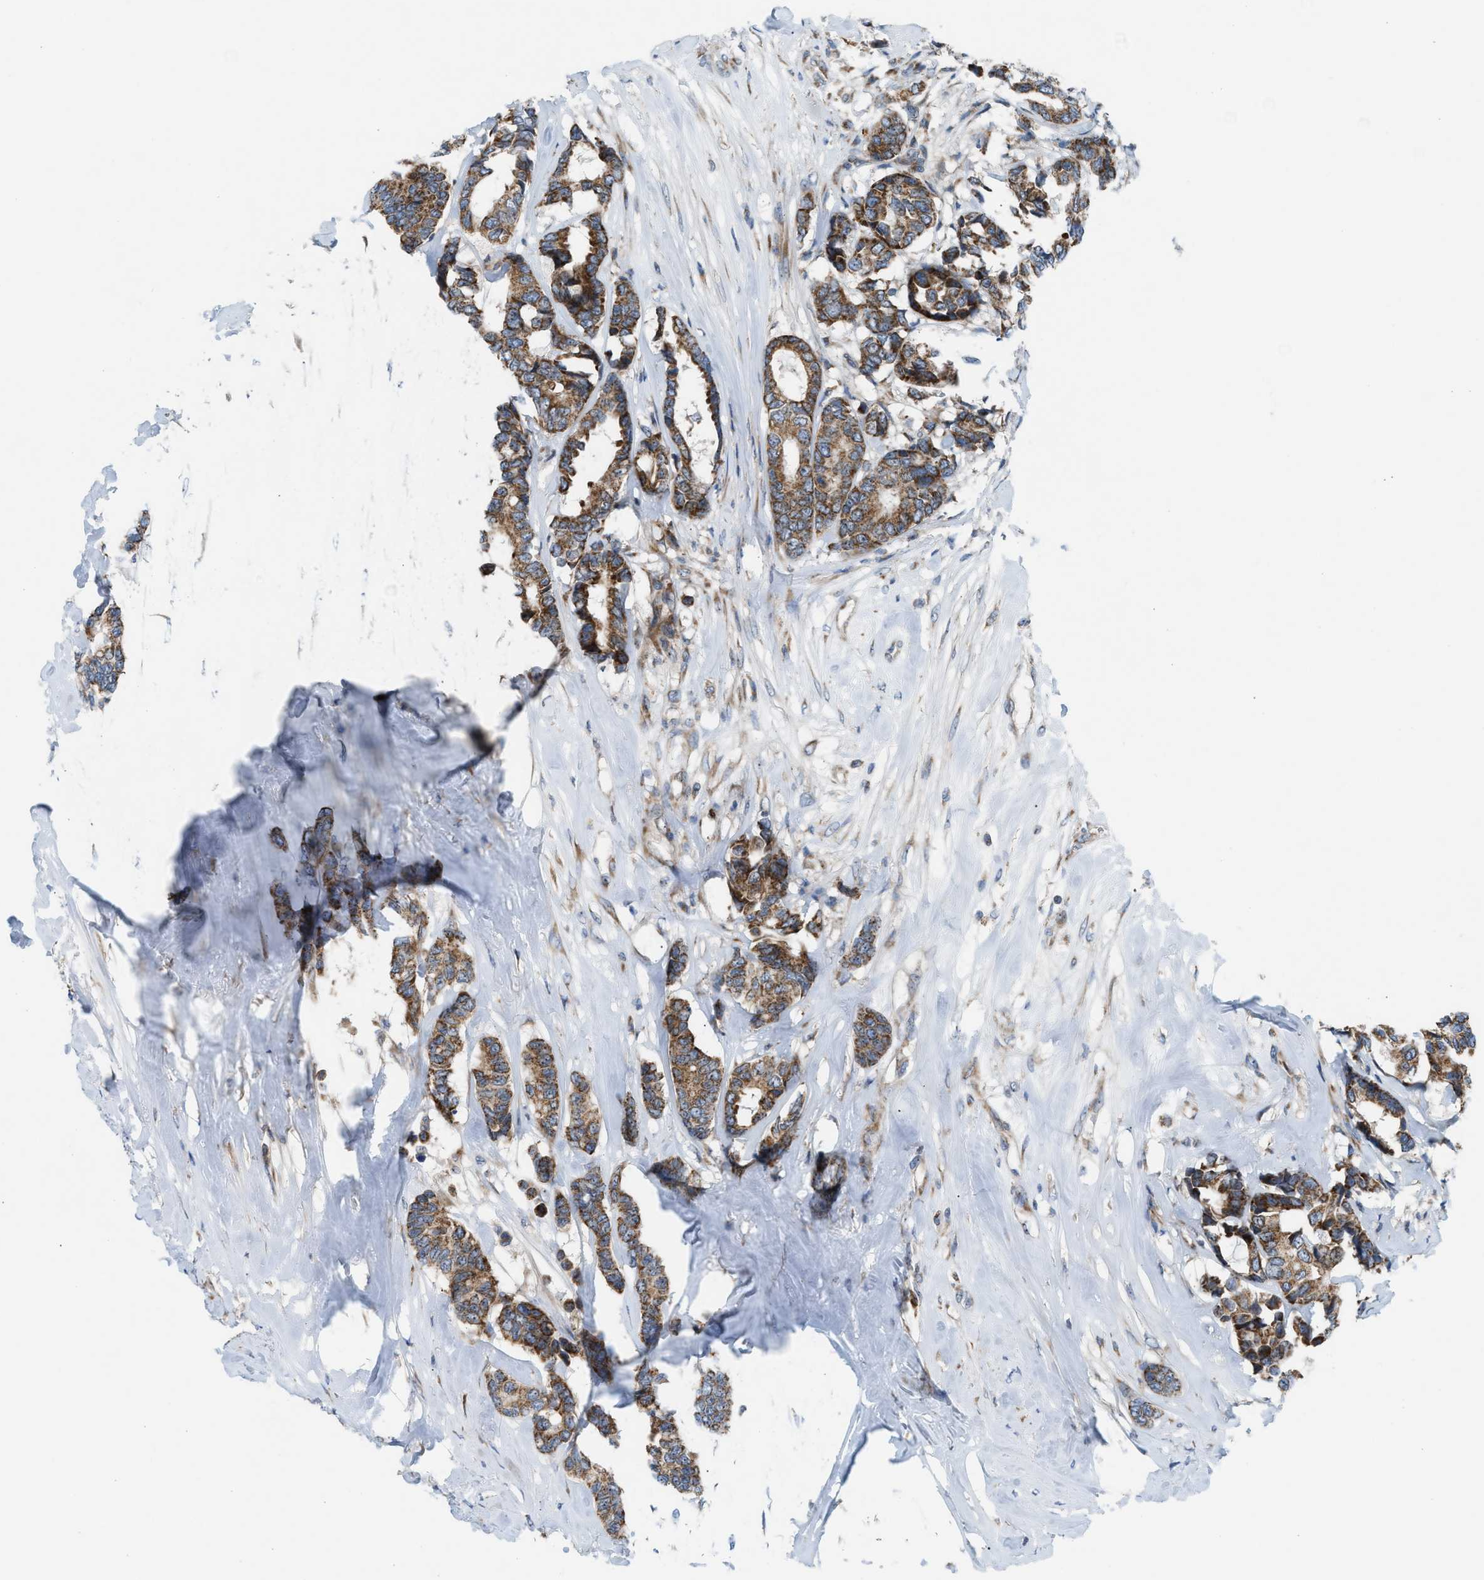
{"staining": {"intensity": "moderate", "quantity": ">75%", "location": "cytoplasmic/membranous"}, "tissue": "breast cancer", "cell_type": "Tumor cells", "image_type": "cancer", "snomed": [{"axis": "morphology", "description": "Duct carcinoma"}, {"axis": "topography", "description": "Breast"}], "caption": "Tumor cells demonstrate medium levels of moderate cytoplasmic/membranous expression in approximately >75% of cells in intraductal carcinoma (breast).", "gene": "TPH1", "patient": {"sex": "female", "age": 87}}